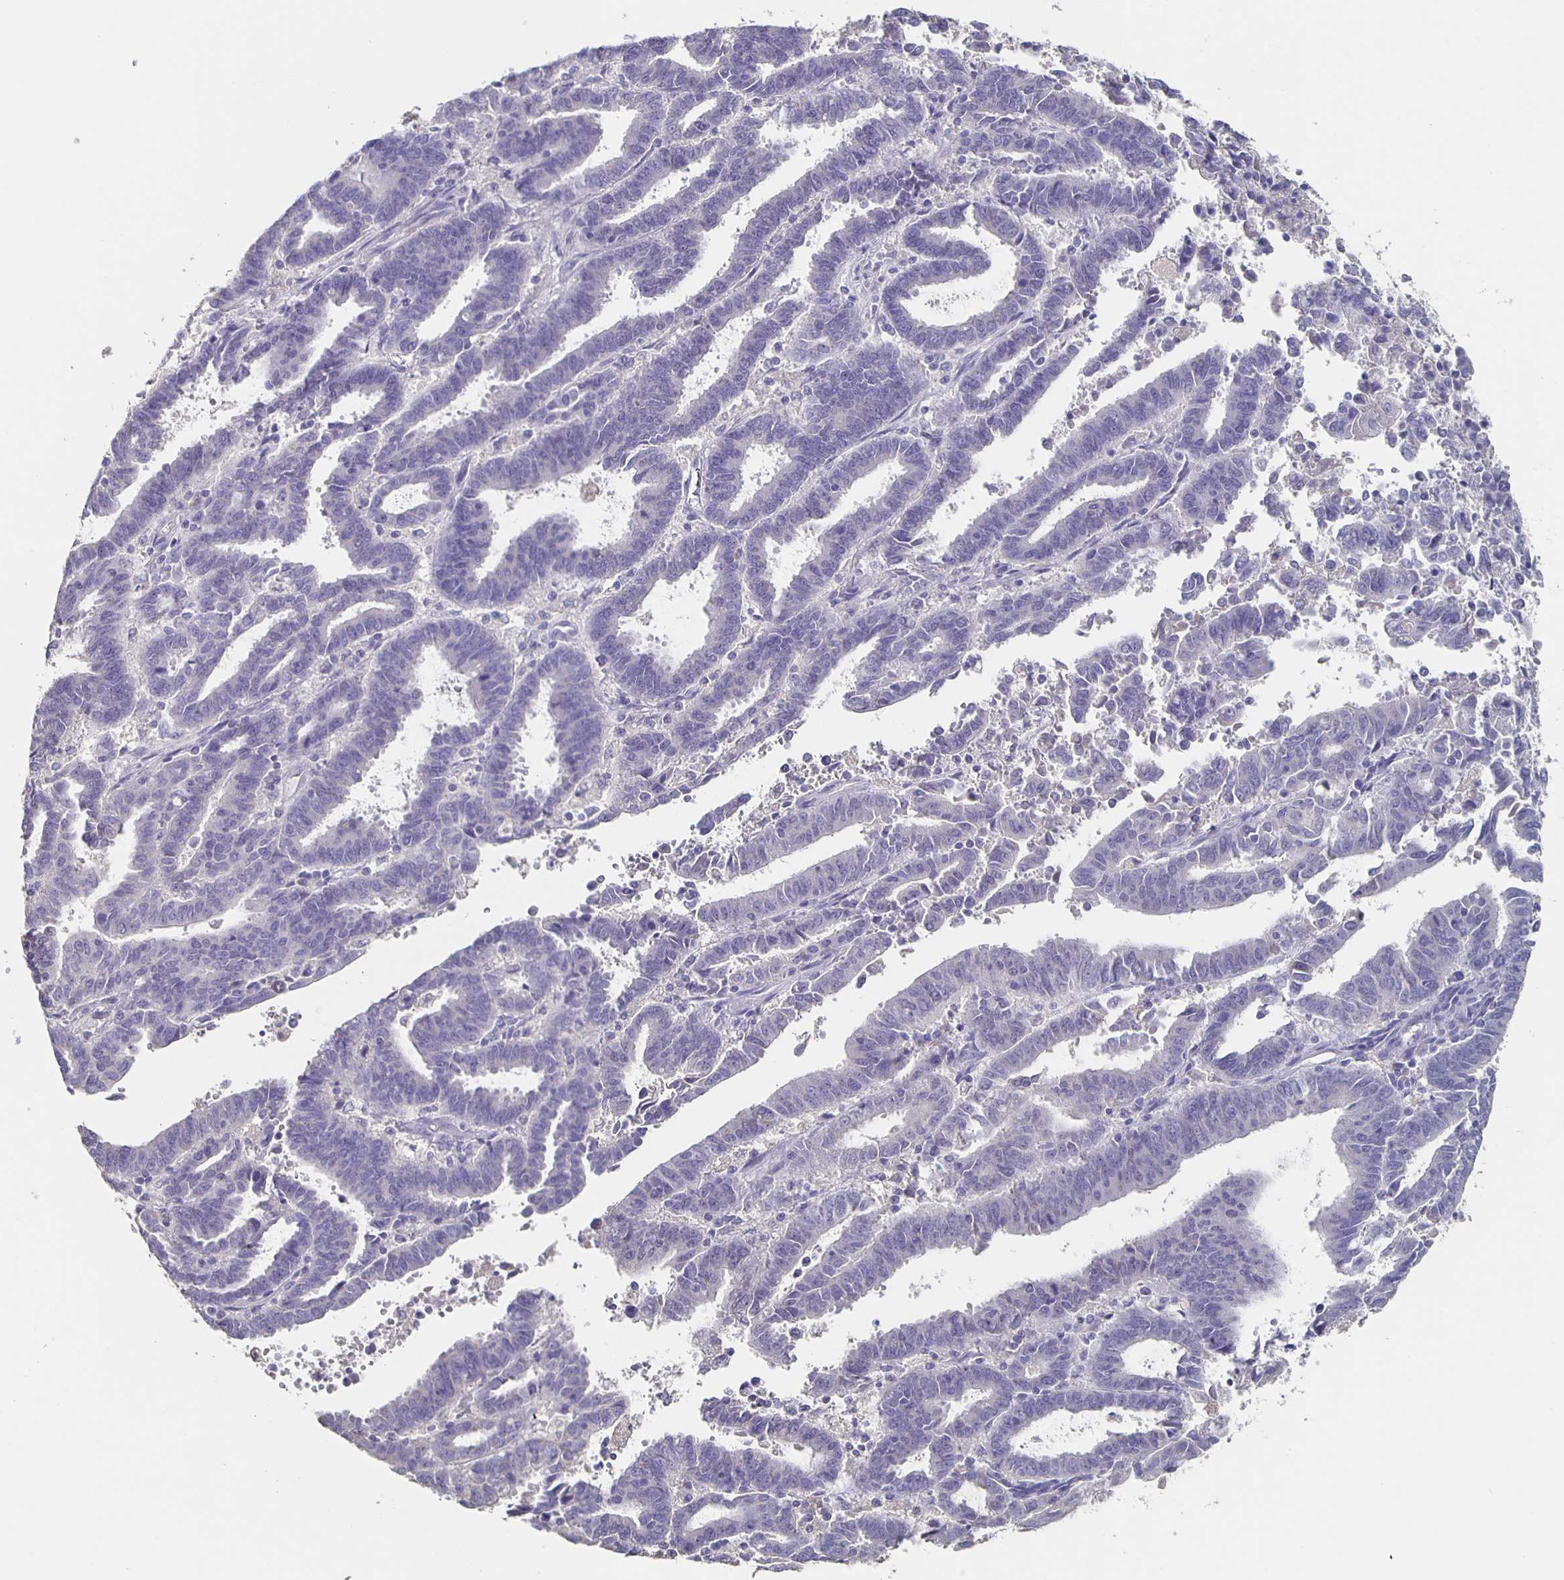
{"staining": {"intensity": "negative", "quantity": "none", "location": "none"}, "tissue": "endometrial cancer", "cell_type": "Tumor cells", "image_type": "cancer", "snomed": [{"axis": "morphology", "description": "Adenocarcinoma, NOS"}, {"axis": "topography", "description": "Uterus"}], "caption": "The immunohistochemistry micrograph has no significant staining in tumor cells of endometrial cancer (adenocarcinoma) tissue.", "gene": "CACNA2D2", "patient": {"sex": "female", "age": 83}}